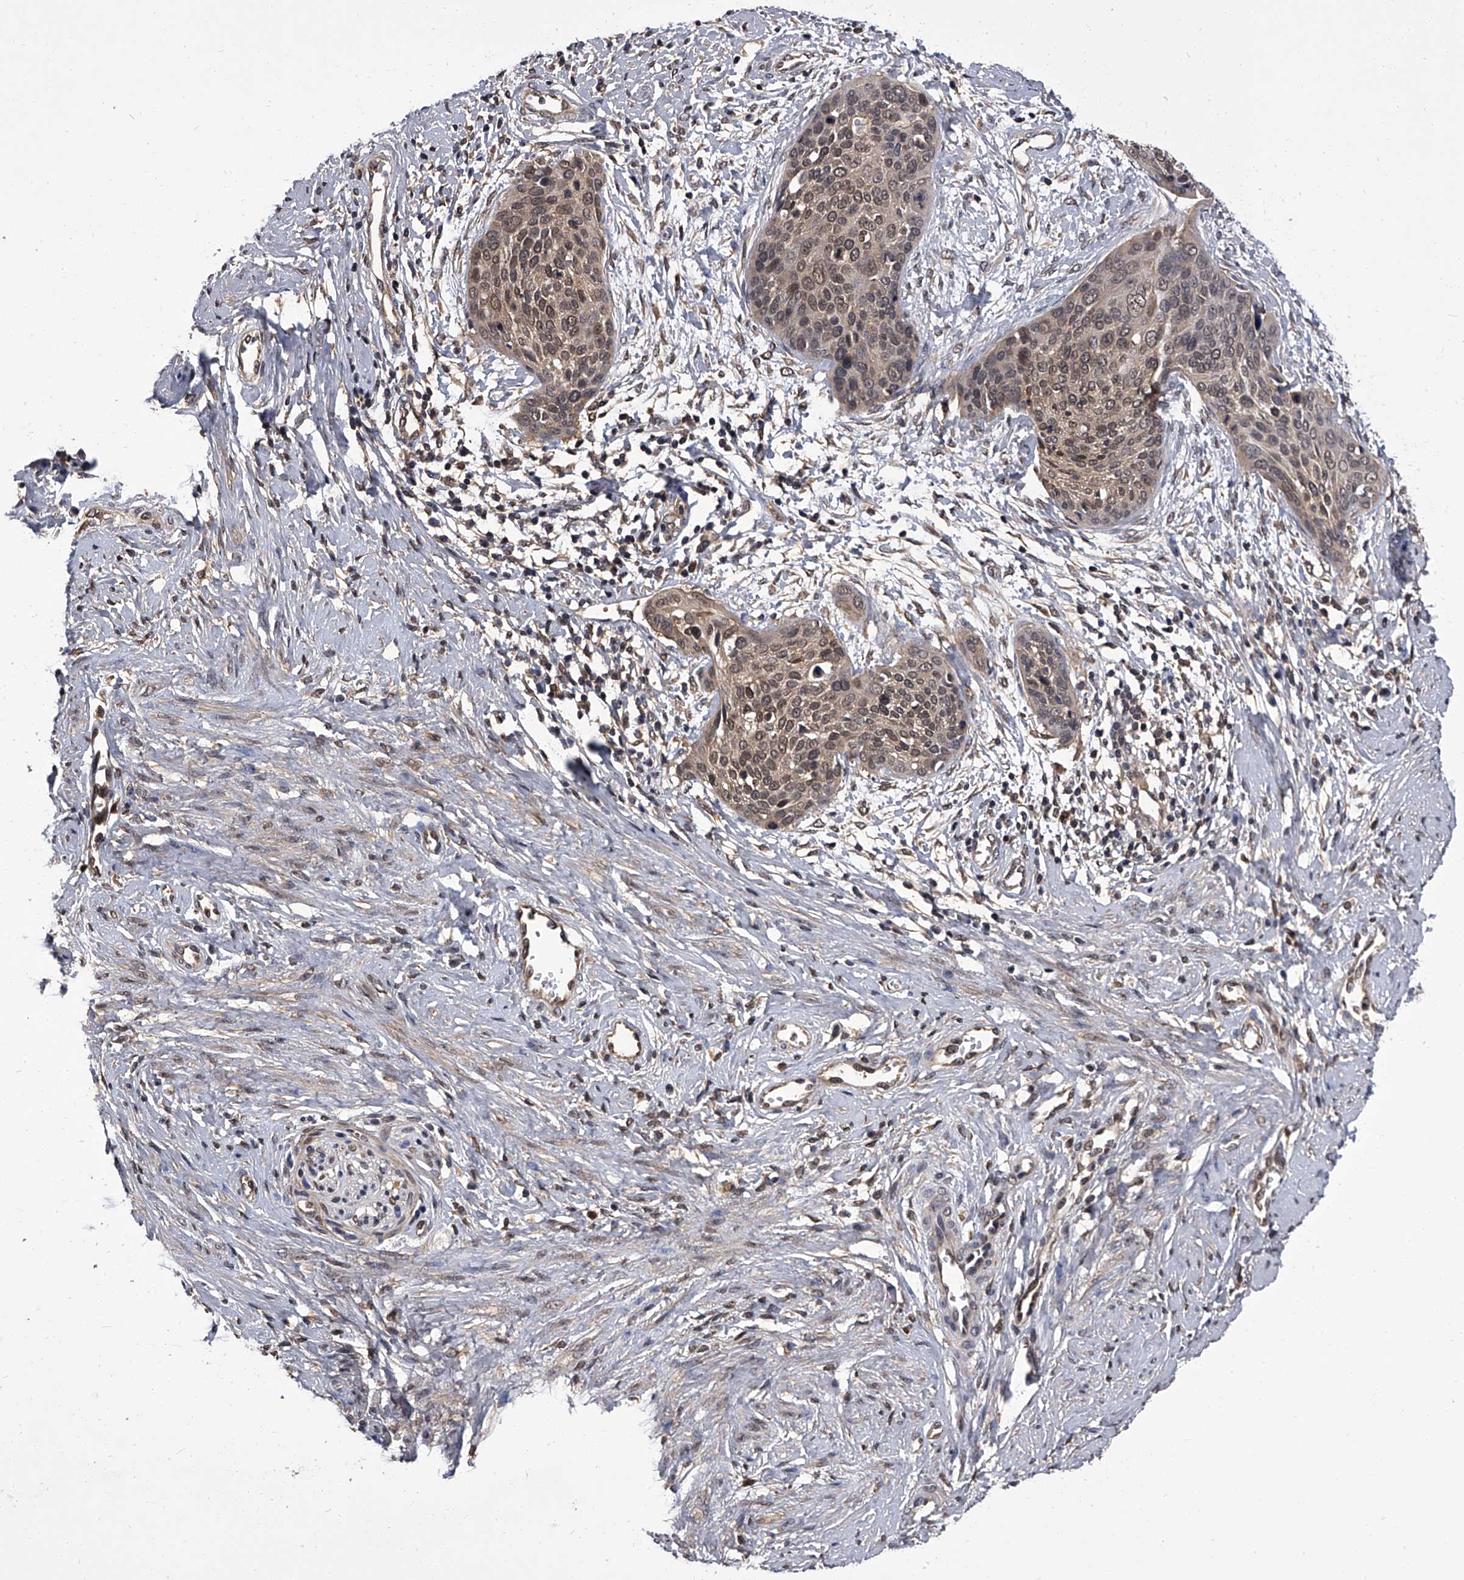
{"staining": {"intensity": "weak", "quantity": ">75%", "location": "cytoplasmic/membranous,nuclear"}, "tissue": "cervical cancer", "cell_type": "Tumor cells", "image_type": "cancer", "snomed": [{"axis": "morphology", "description": "Squamous cell carcinoma, NOS"}, {"axis": "topography", "description": "Cervix"}], "caption": "Squamous cell carcinoma (cervical) stained with DAB (3,3'-diaminobenzidine) IHC demonstrates low levels of weak cytoplasmic/membranous and nuclear positivity in approximately >75% of tumor cells.", "gene": "SLC18B1", "patient": {"sex": "female", "age": 37}}